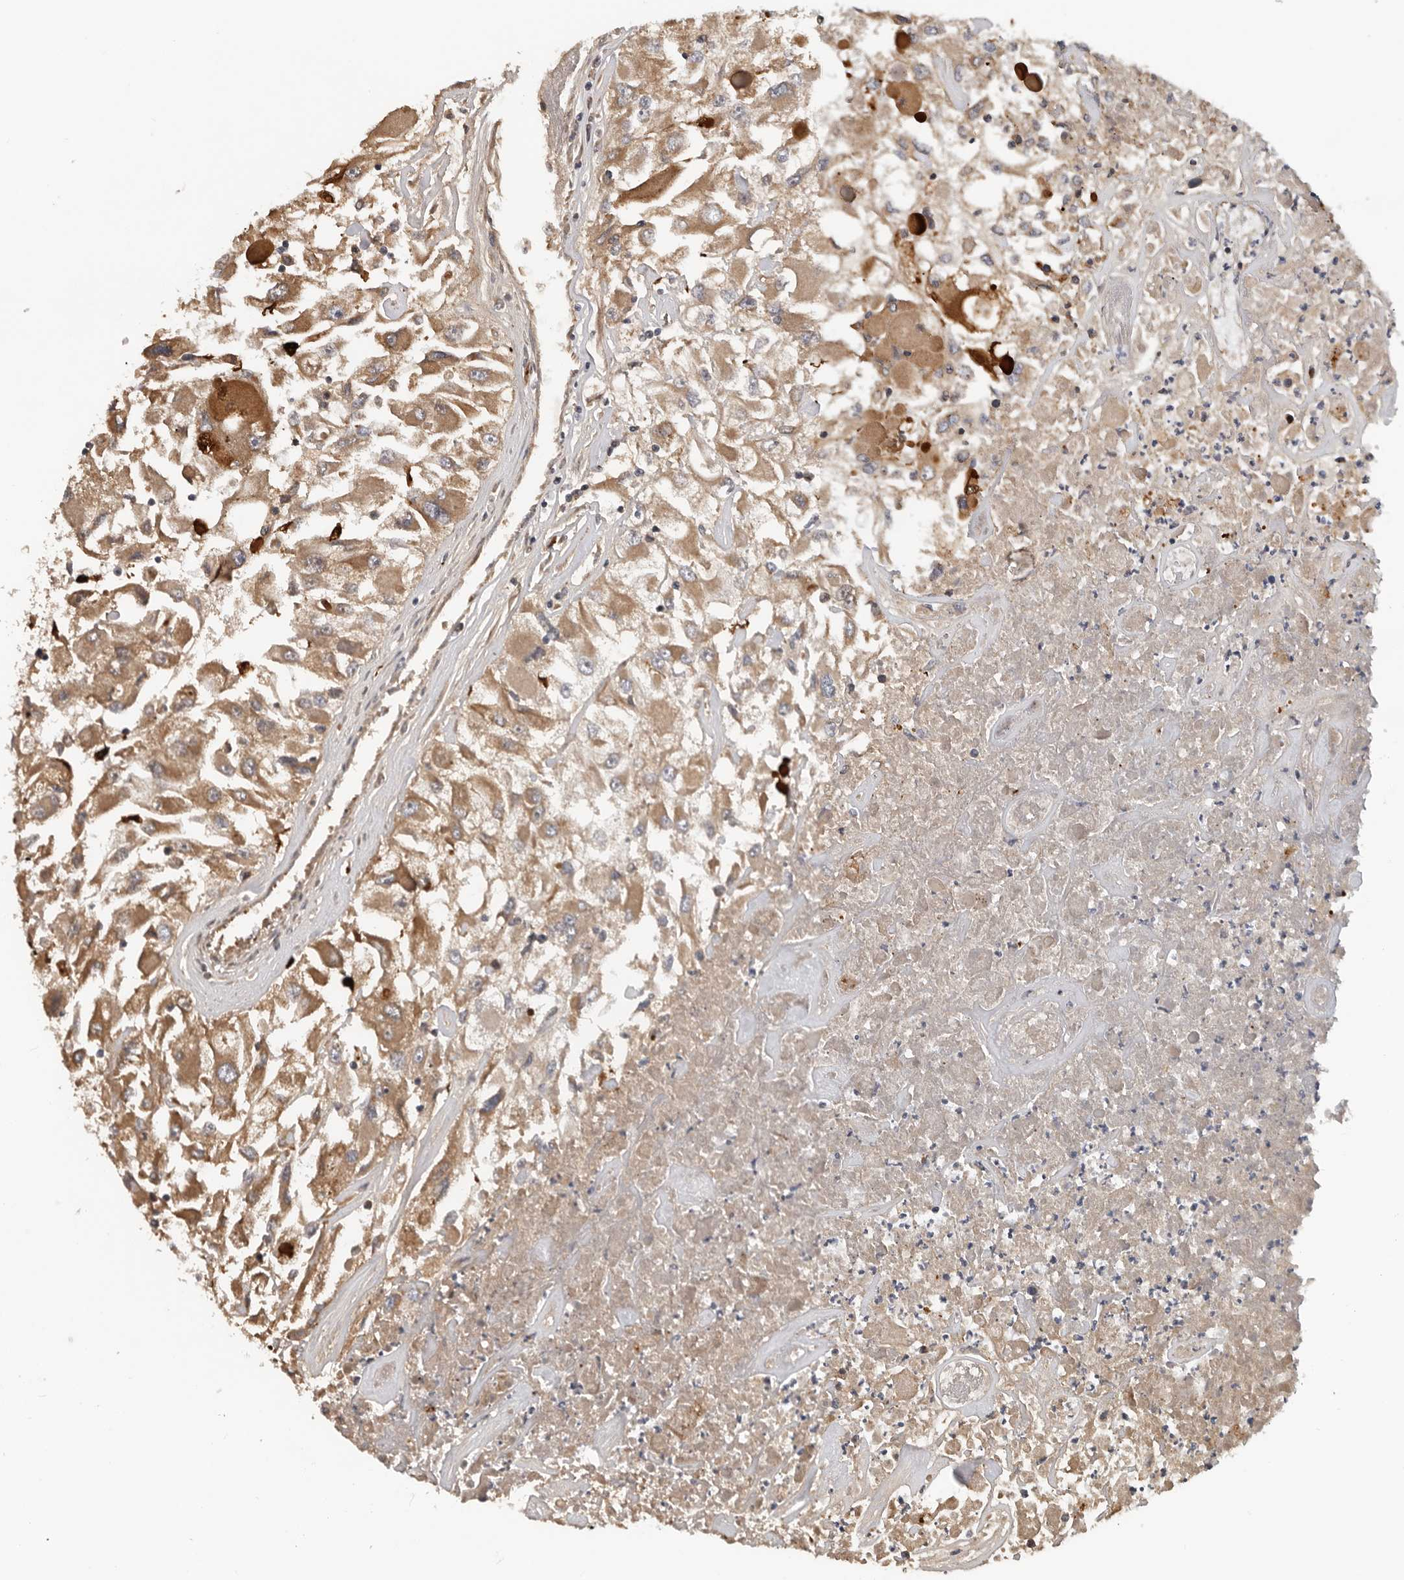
{"staining": {"intensity": "moderate", "quantity": ">75%", "location": "cytoplasmic/membranous"}, "tissue": "renal cancer", "cell_type": "Tumor cells", "image_type": "cancer", "snomed": [{"axis": "morphology", "description": "Adenocarcinoma, NOS"}, {"axis": "topography", "description": "Kidney"}], "caption": "Moderate cytoplasmic/membranous expression for a protein is identified in approximately >75% of tumor cells of adenocarcinoma (renal) using IHC.", "gene": "RNF157", "patient": {"sex": "female", "age": 52}}